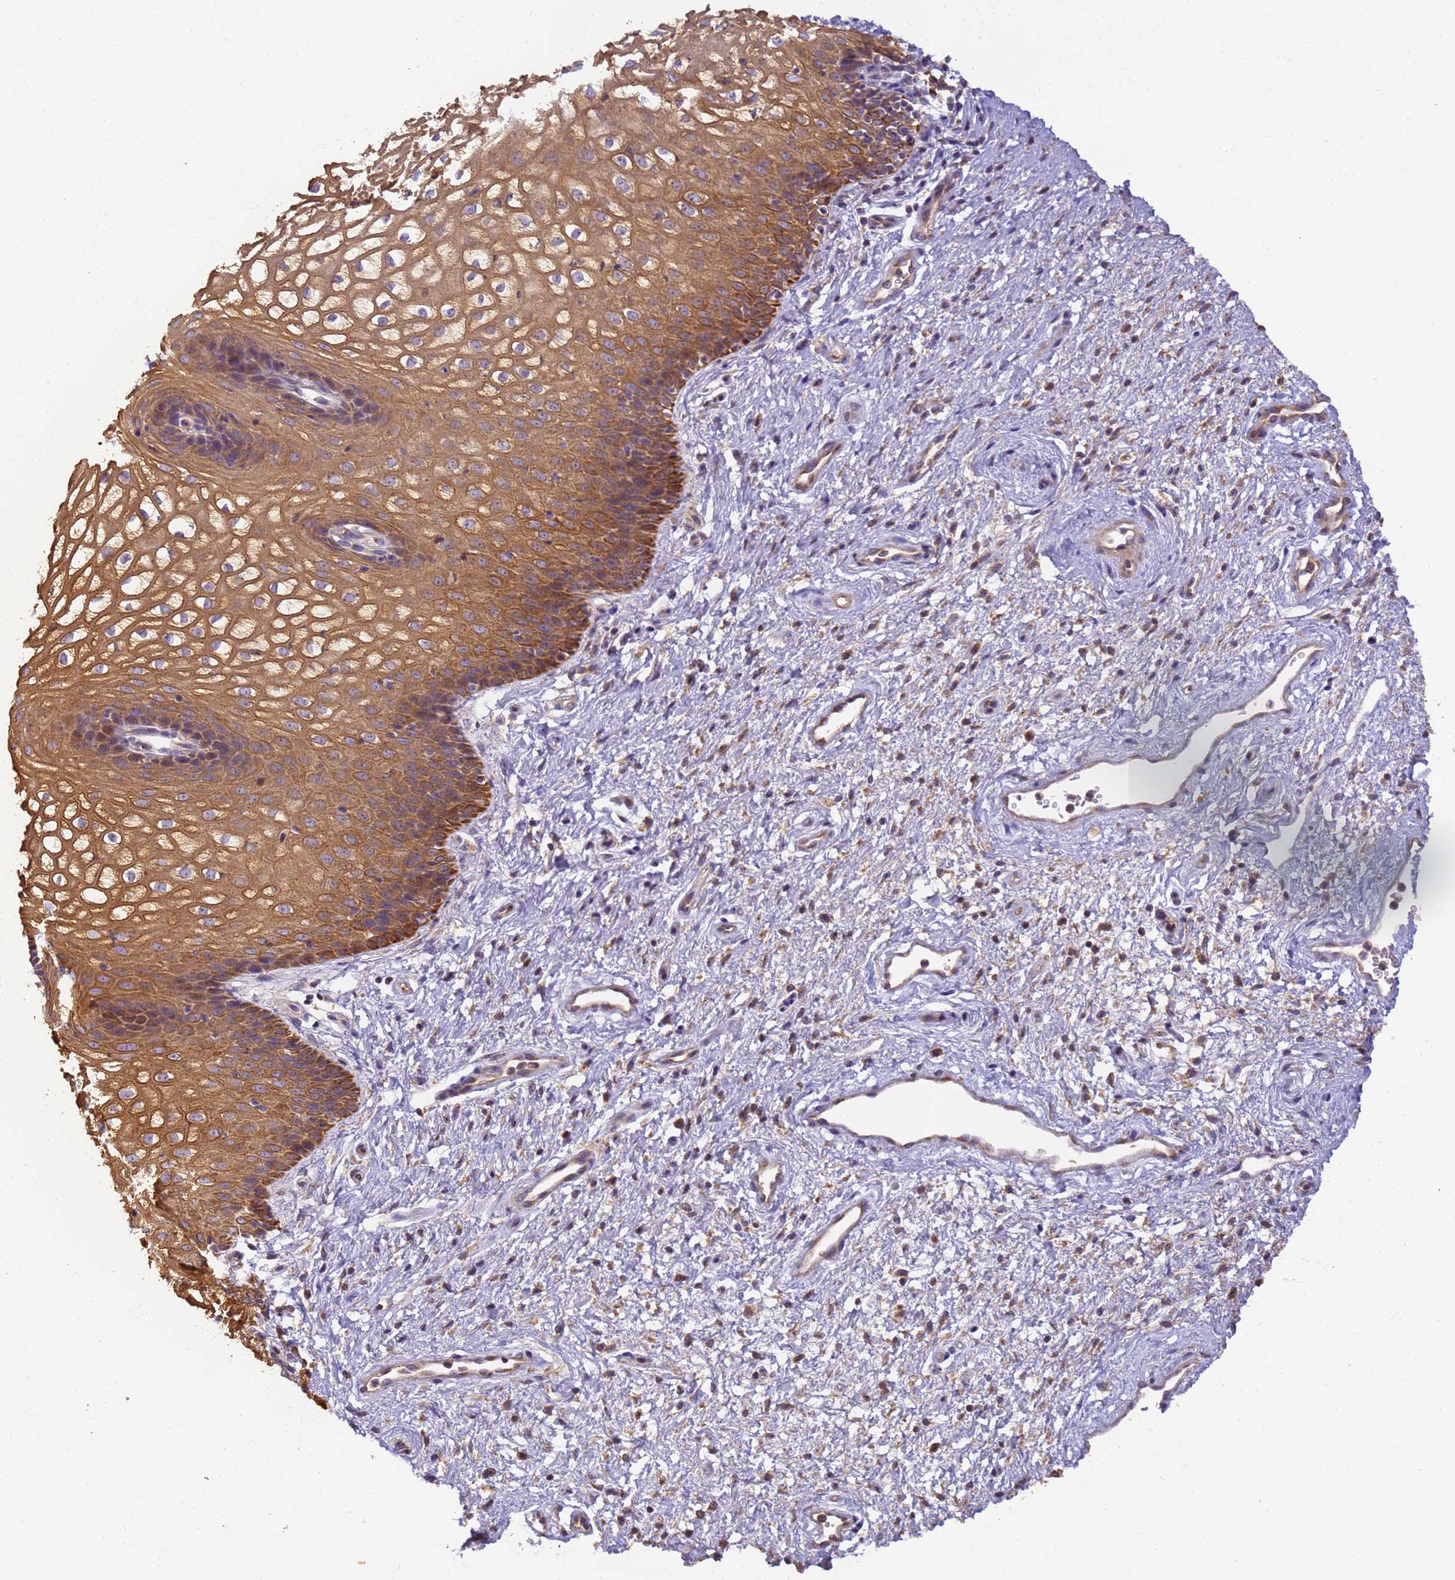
{"staining": {"intensity": "moderate", "quantity": ">75%", "location": "cytoplasmic/membranous"}, "tissue": "vagina", "cell_type": "Squamous epithelial cells", "image_type": "normal", "snomed": [{"axis": "morphology", "description": "Normal tissue, NOS"}, {"axis": "topography", "description": "Vagina"}], "caption": "IHC (DAB (3,3'-diaminobenzidine)) staining of normal vagina shows moderate cytoplasmic/membranous protein positivity in about >75% of squamous epithelial cells. (IHC, brightfield microscopy, high magnification).", "gene": "TIGAR", "patient": {"sex": "female", "age": 34}}